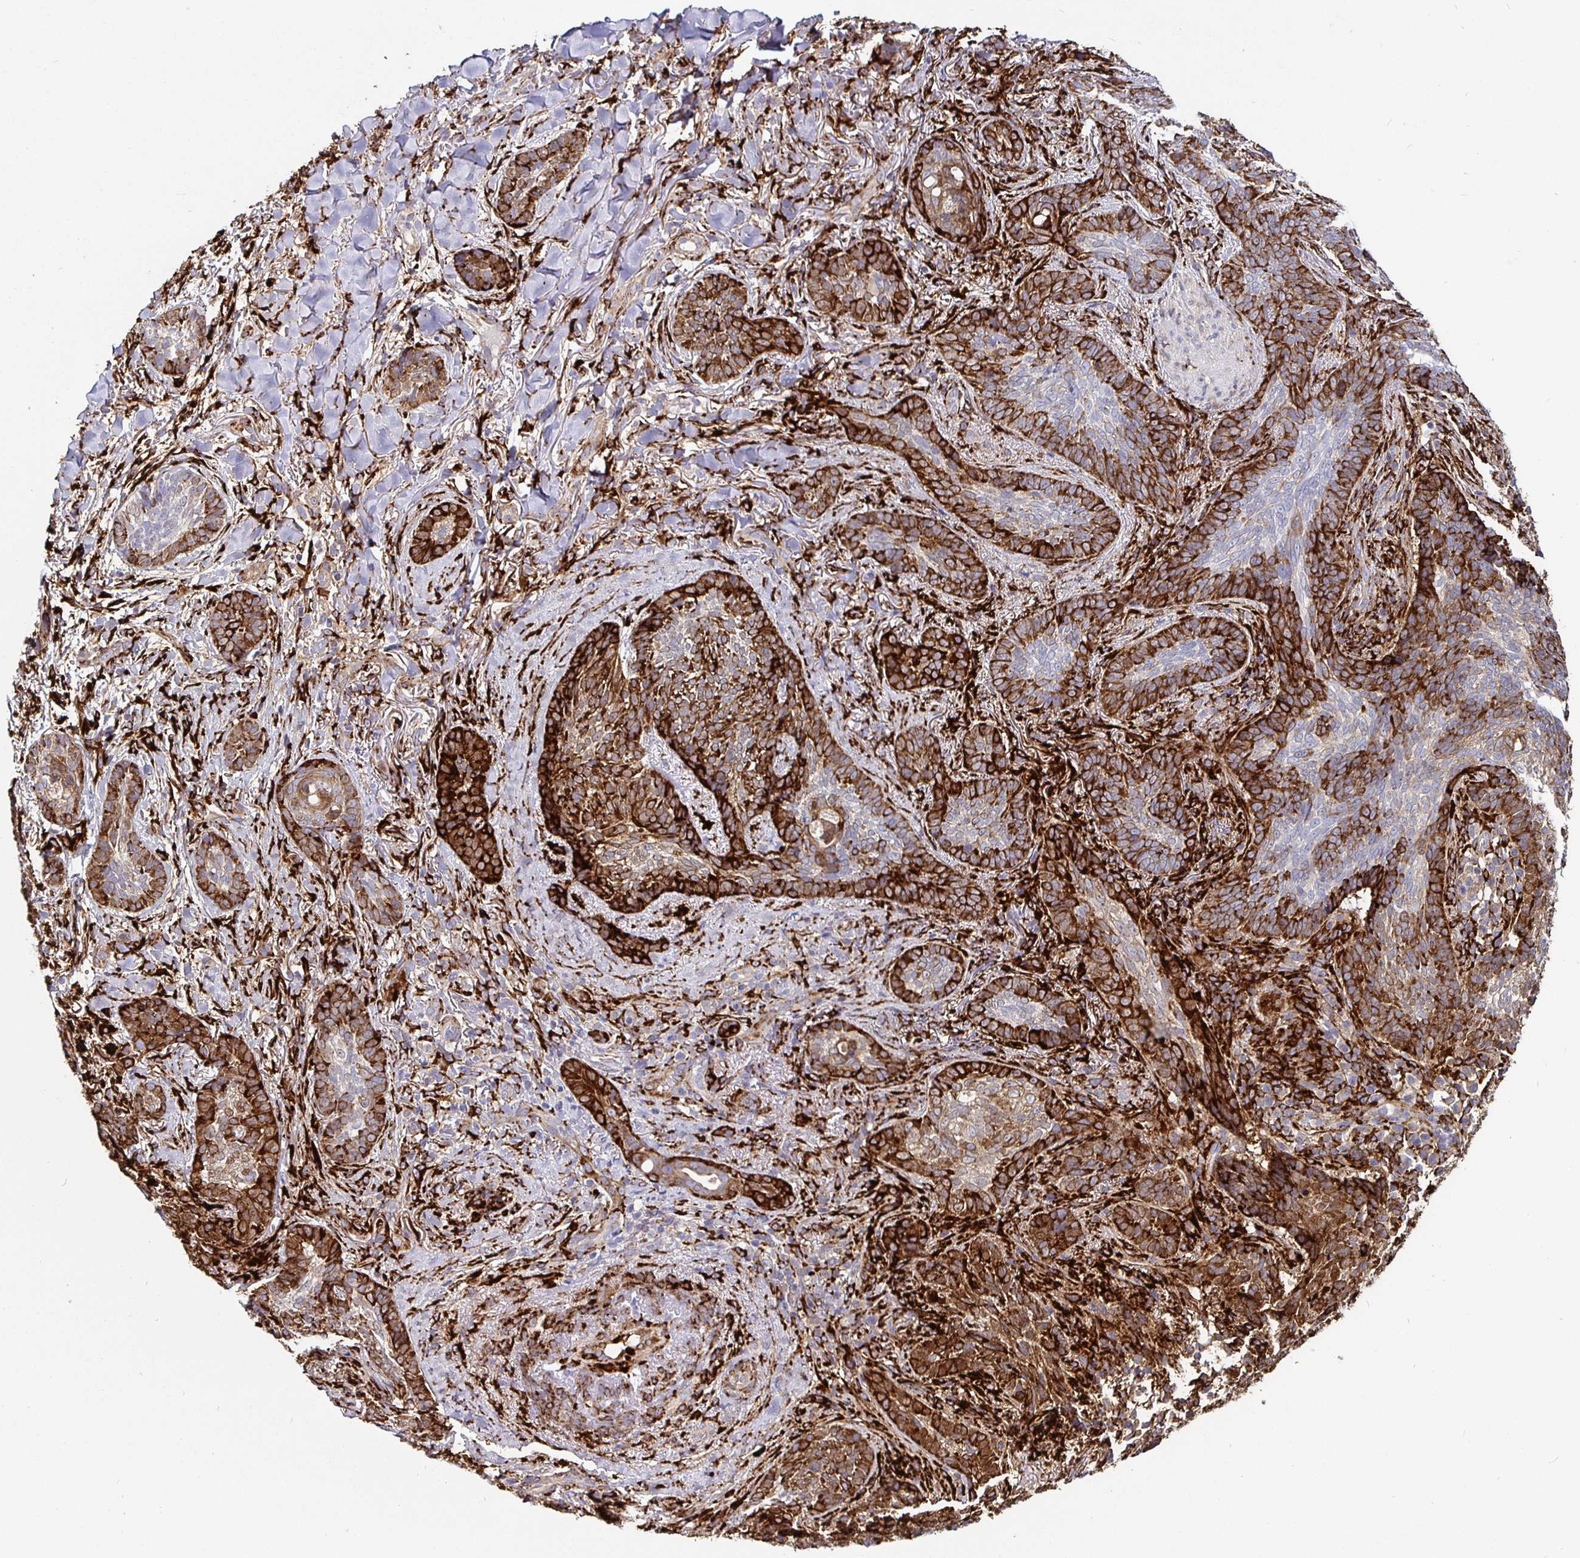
{"staining": {"intensity": "strong", "quantity": ">75%", "location": "cytoplasmic/membranous"}, "tissue": "skin cancer", "cell_type": "Tumor cells", "image_type": "cancer", "snomed": [{"axis": "morphology", "description": "Basal cell carcinoma"}, {"axis": "topography", "description": "Skin"}, {"axis": "topography", "description": "Skin of face"}], "caption": "Human basal cell carcinoma (skin) stained with a brown dye shows strong cytoplasmic/membranous positive staining in approximately >75% of tumor cells.", "gene": "P4HA2", "patient": {"sex": "male", "age": 88}}